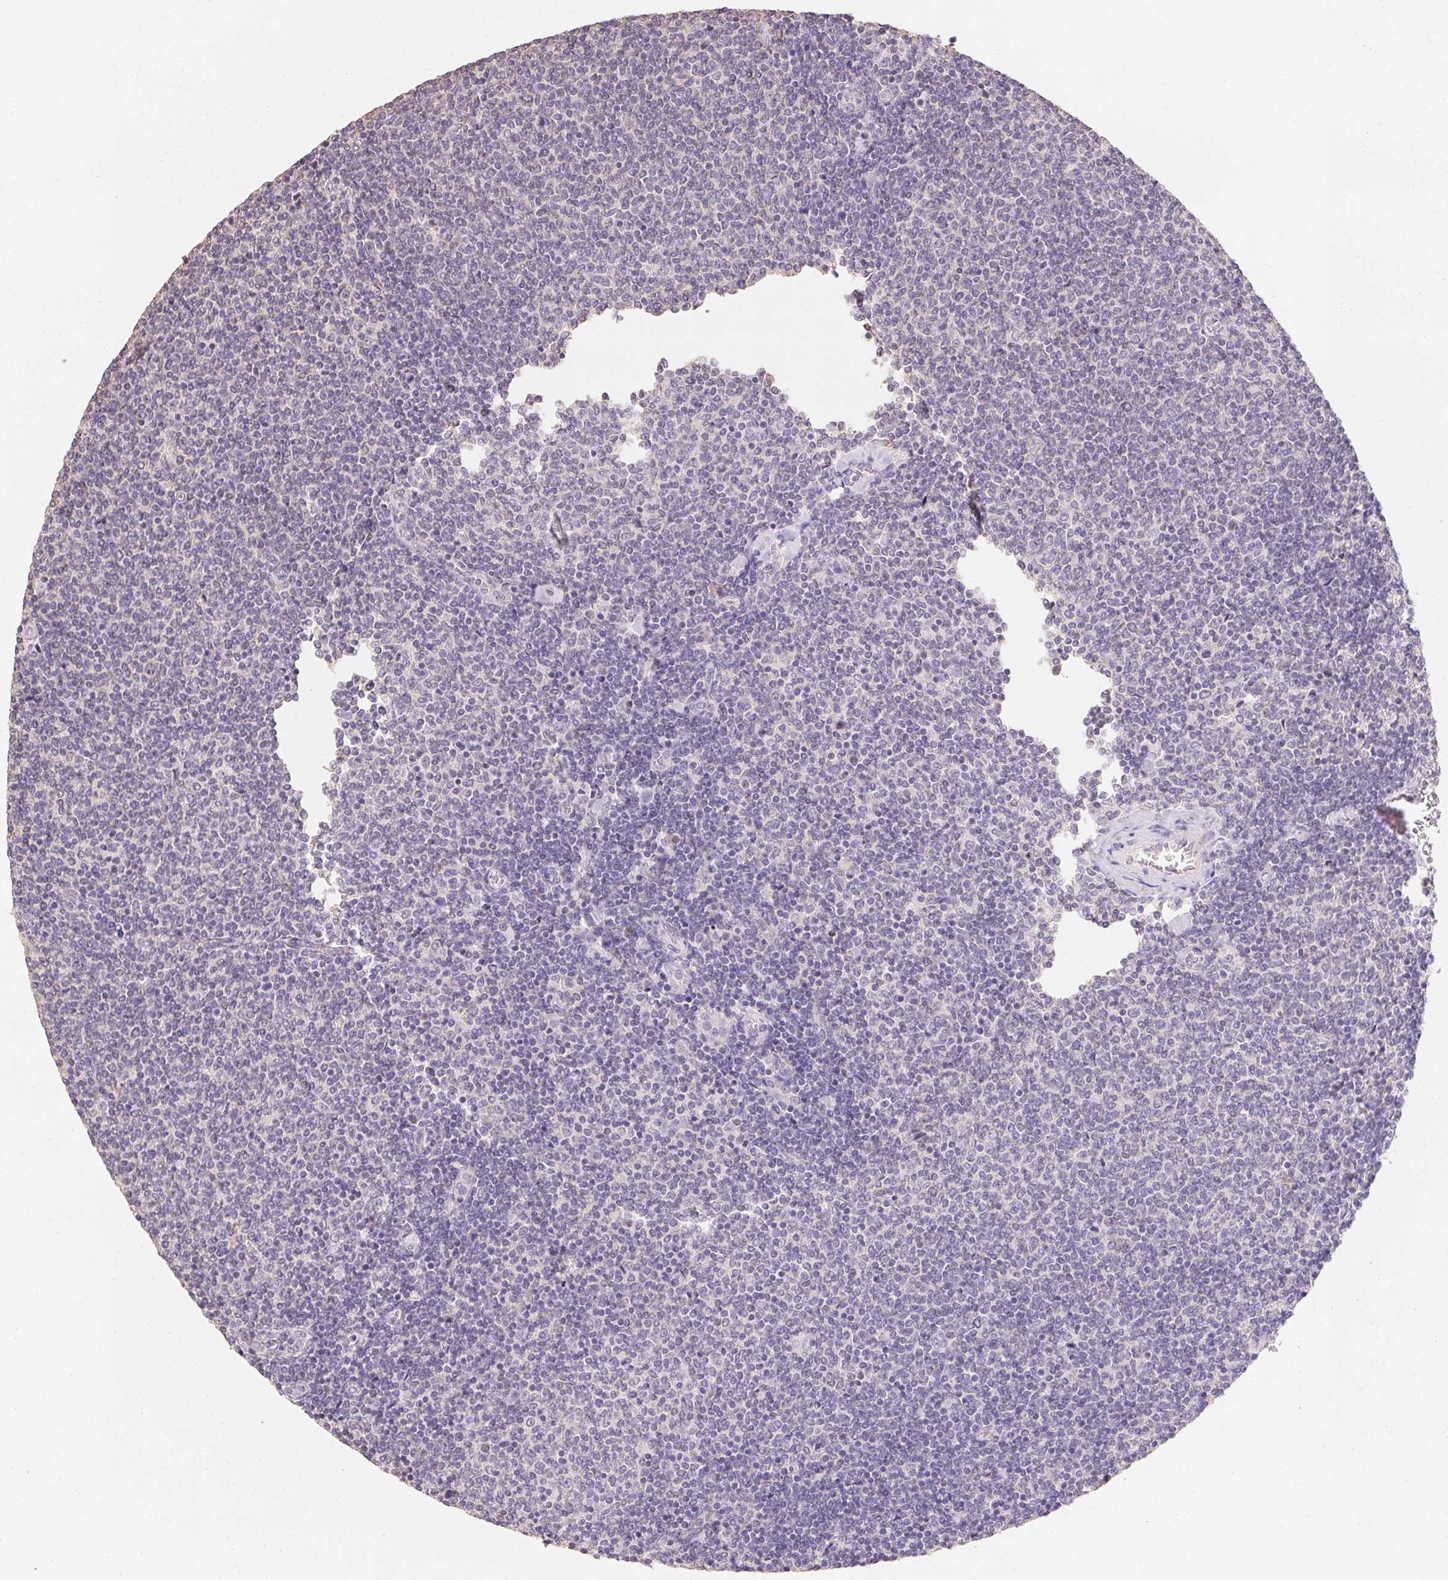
{"staining": {"intensity": "negative", "quantity": "none", "location": "none"}, "tissue": "lymphoma", "cell_type": "Tumor cells", "image_type": "cancer", "snomed": [{"axis": "morphology", "description": "Malignant lymphoma, non-Hodgkin's type, Low grade"}, {"axis": "topography", "description": "Lymph node"}], "caption": "This is an immunohistochemistry micrograph of malignant lymphoma, non-Hodgkin's type (low-grade). There is no expression in tumor cells.", "gene": "MAP7D2", "patient": {"sex": "male", "age": 52}}